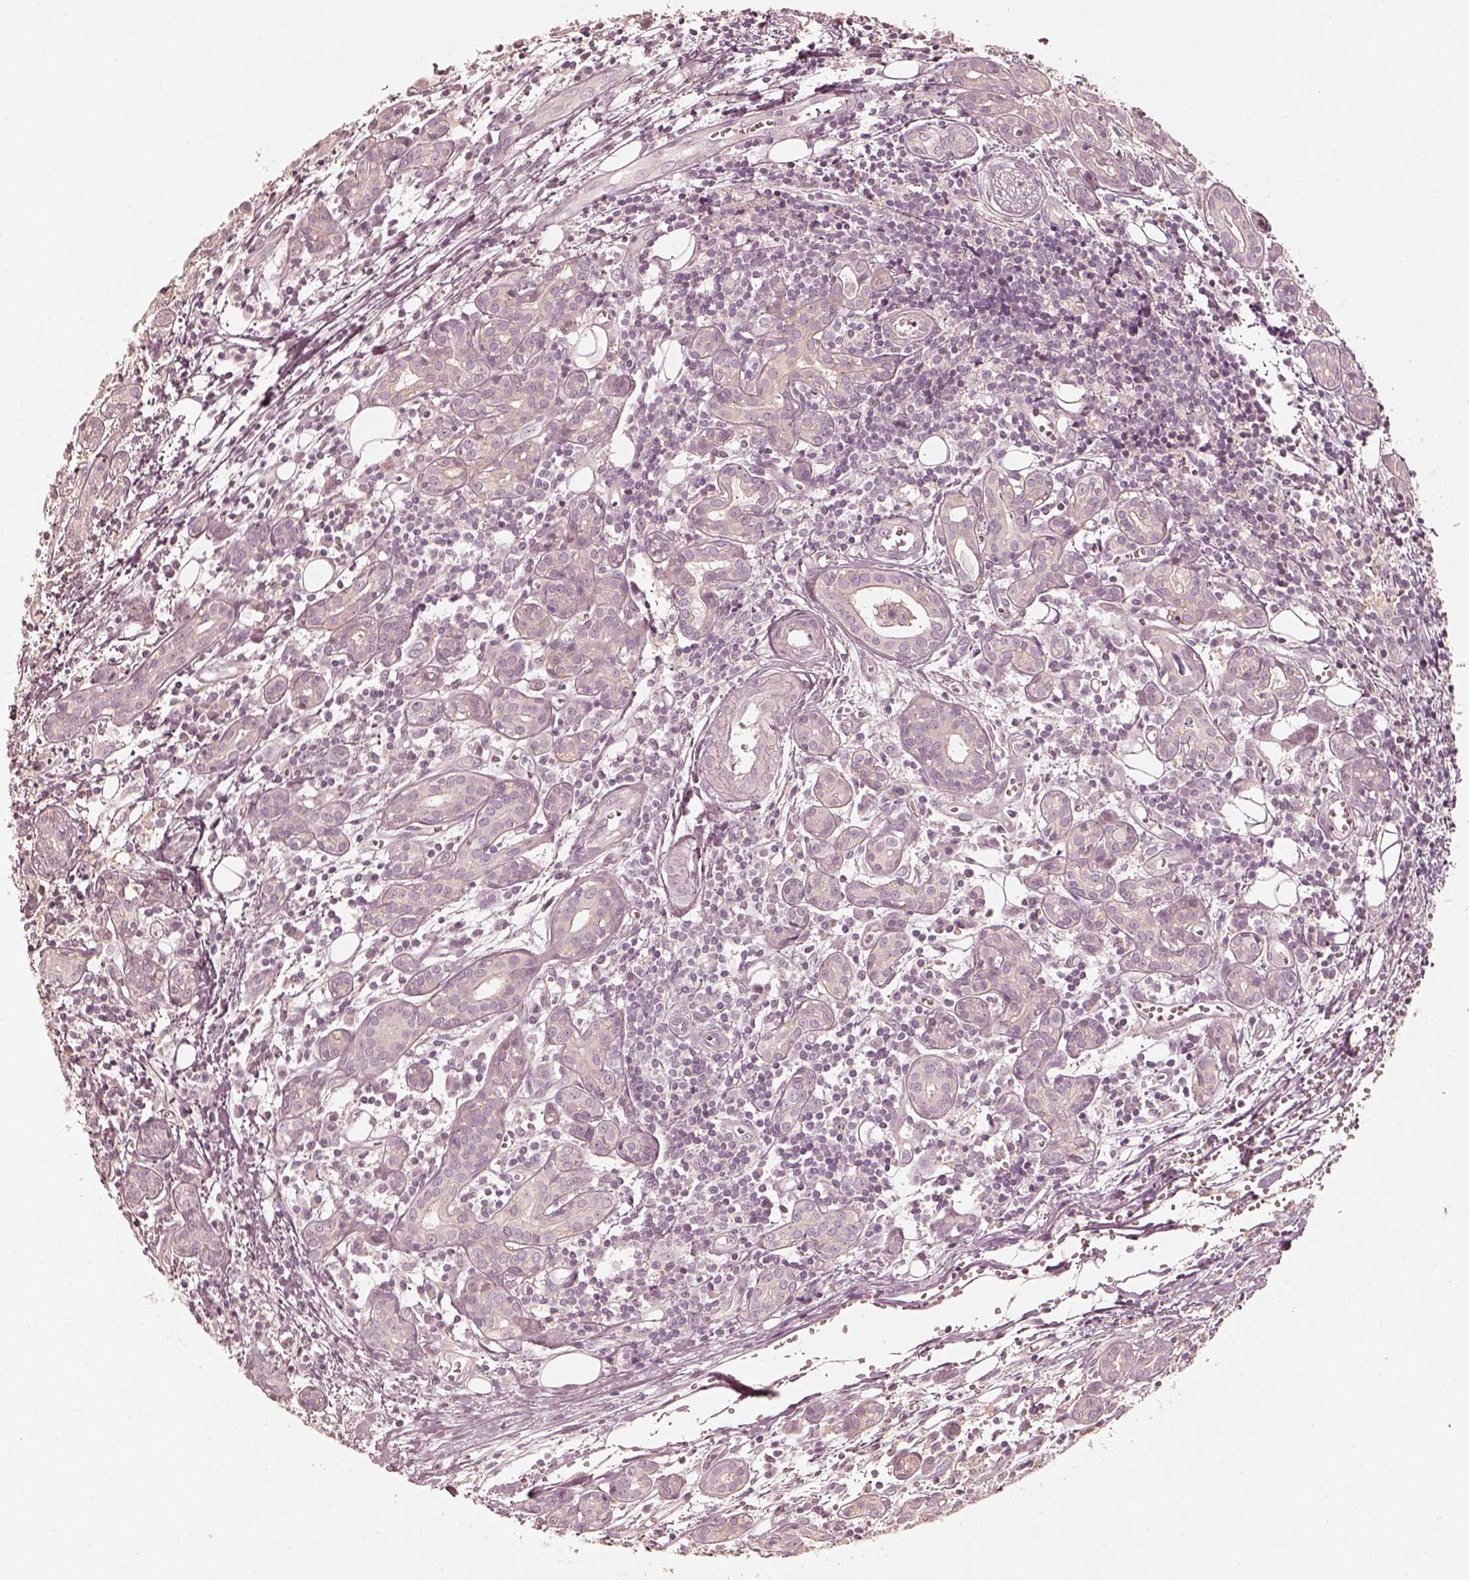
{"staining": {"intensity": "negative", "quantity": "none", "location": "none"}, "tissue": "head and neck cancer", "cell_type": "Tumor cells", "image_type": "cancer", "snomed": [{"axis": "morphology", "description": "Adenocarcinoma, NOS"}, {"axis": "topography", "description": "Head-Neck"}], "caption": "An immunohistochemistry (IHC) histopathology image of head and neck cancer is shown. There is no staining in tumor cells of head and neck cancer.", "gene": "FMNL2", "patient": {"sex": "male", "age": 76}}